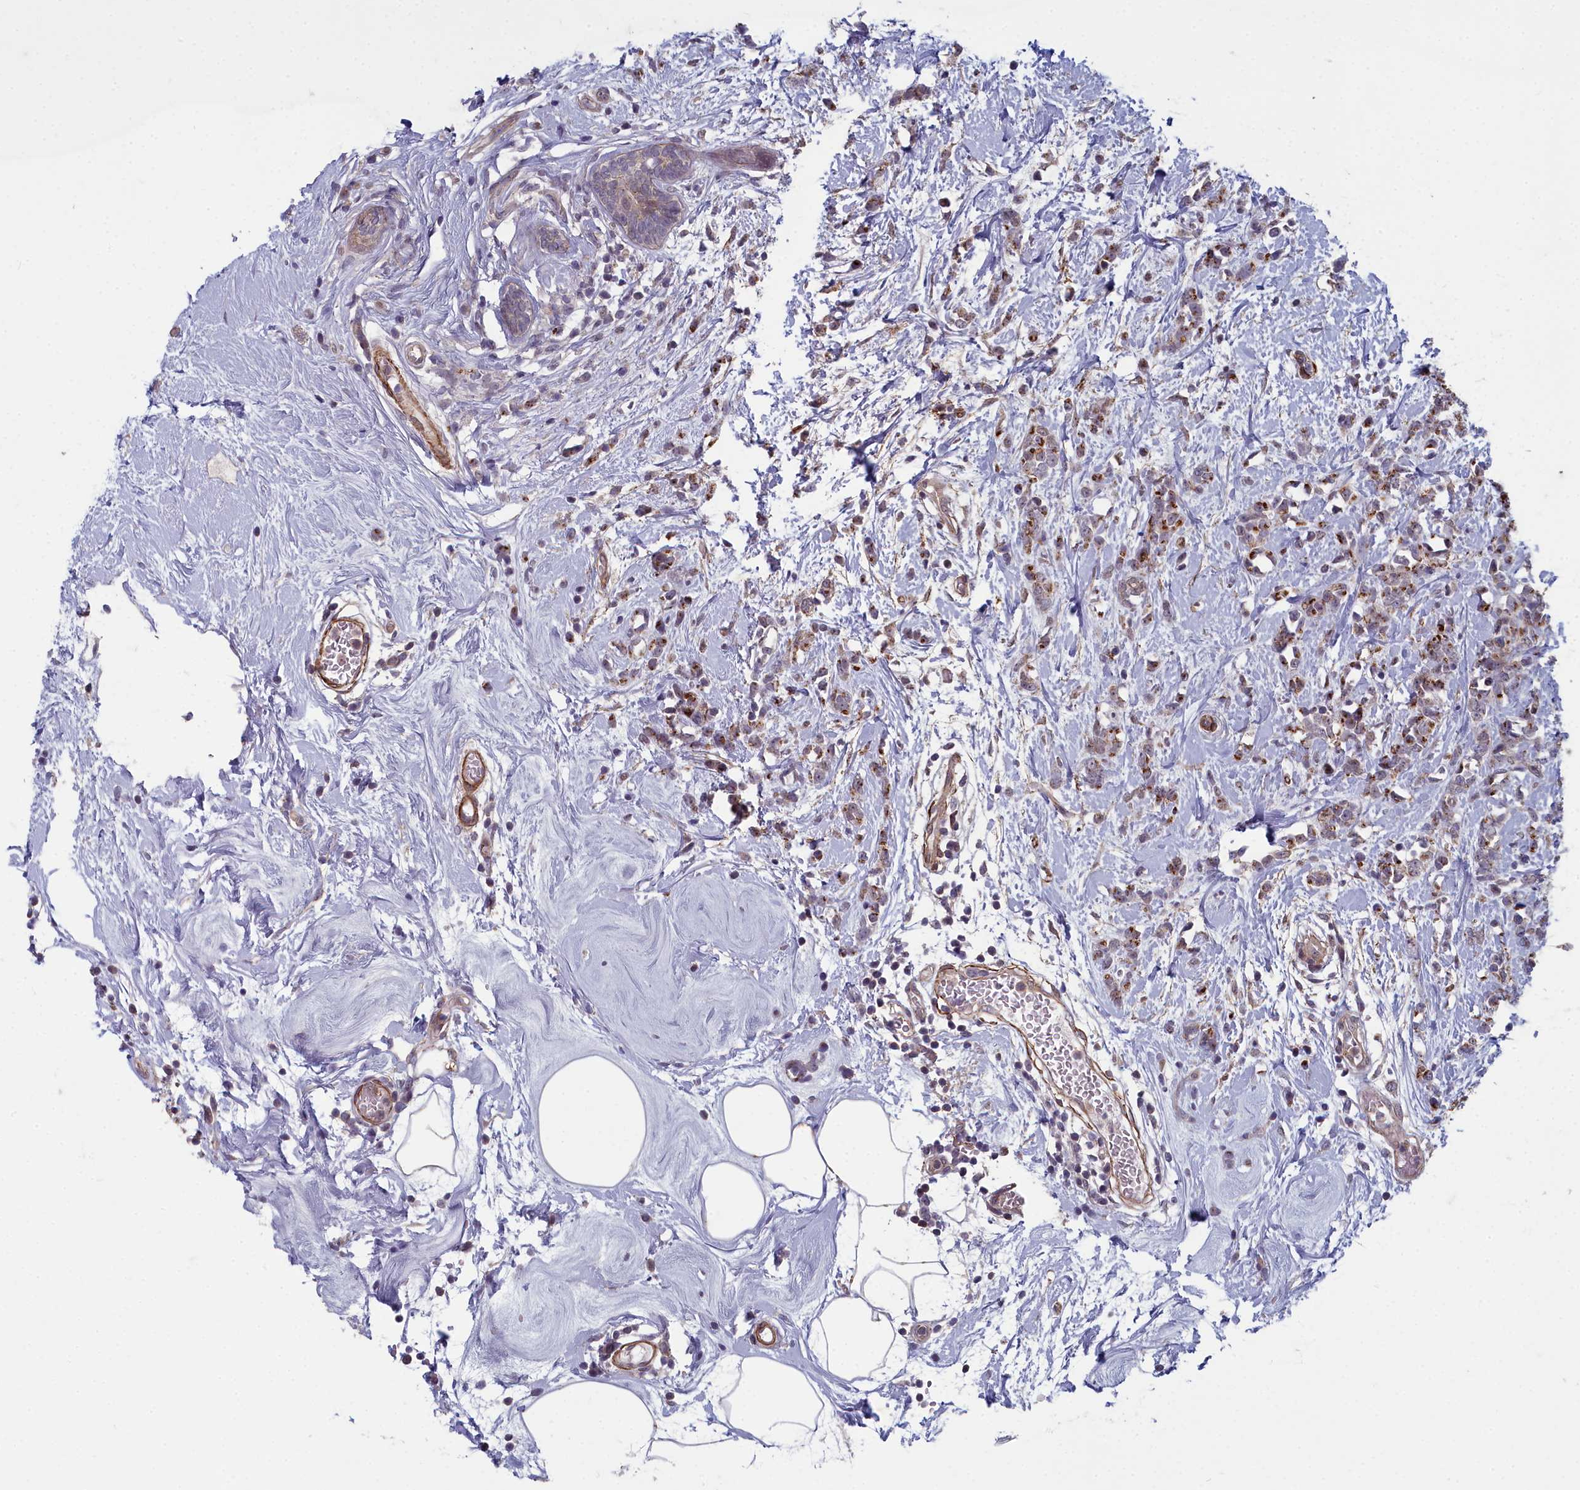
{"staining": {"intensity": "moderate", "quantity": "25%-75%", "location": "cytoplasmic/membranous"}, "tissue": "breast cancer", "cell_type": "Tumor cells", "image_type": "cancer", "snomed": [{"axis": "morphology", "description": "Lobular carcinoma"}, {"axis": "topography", "description": "Breast"}], "caption": "Protein staining of breast cancer tissue shows moderate cytoplasmic/membranous staining in about 25%-75% of tumor cells.", "gene": "ZNF626", "patient": {"sex": "female", "age": 58}}